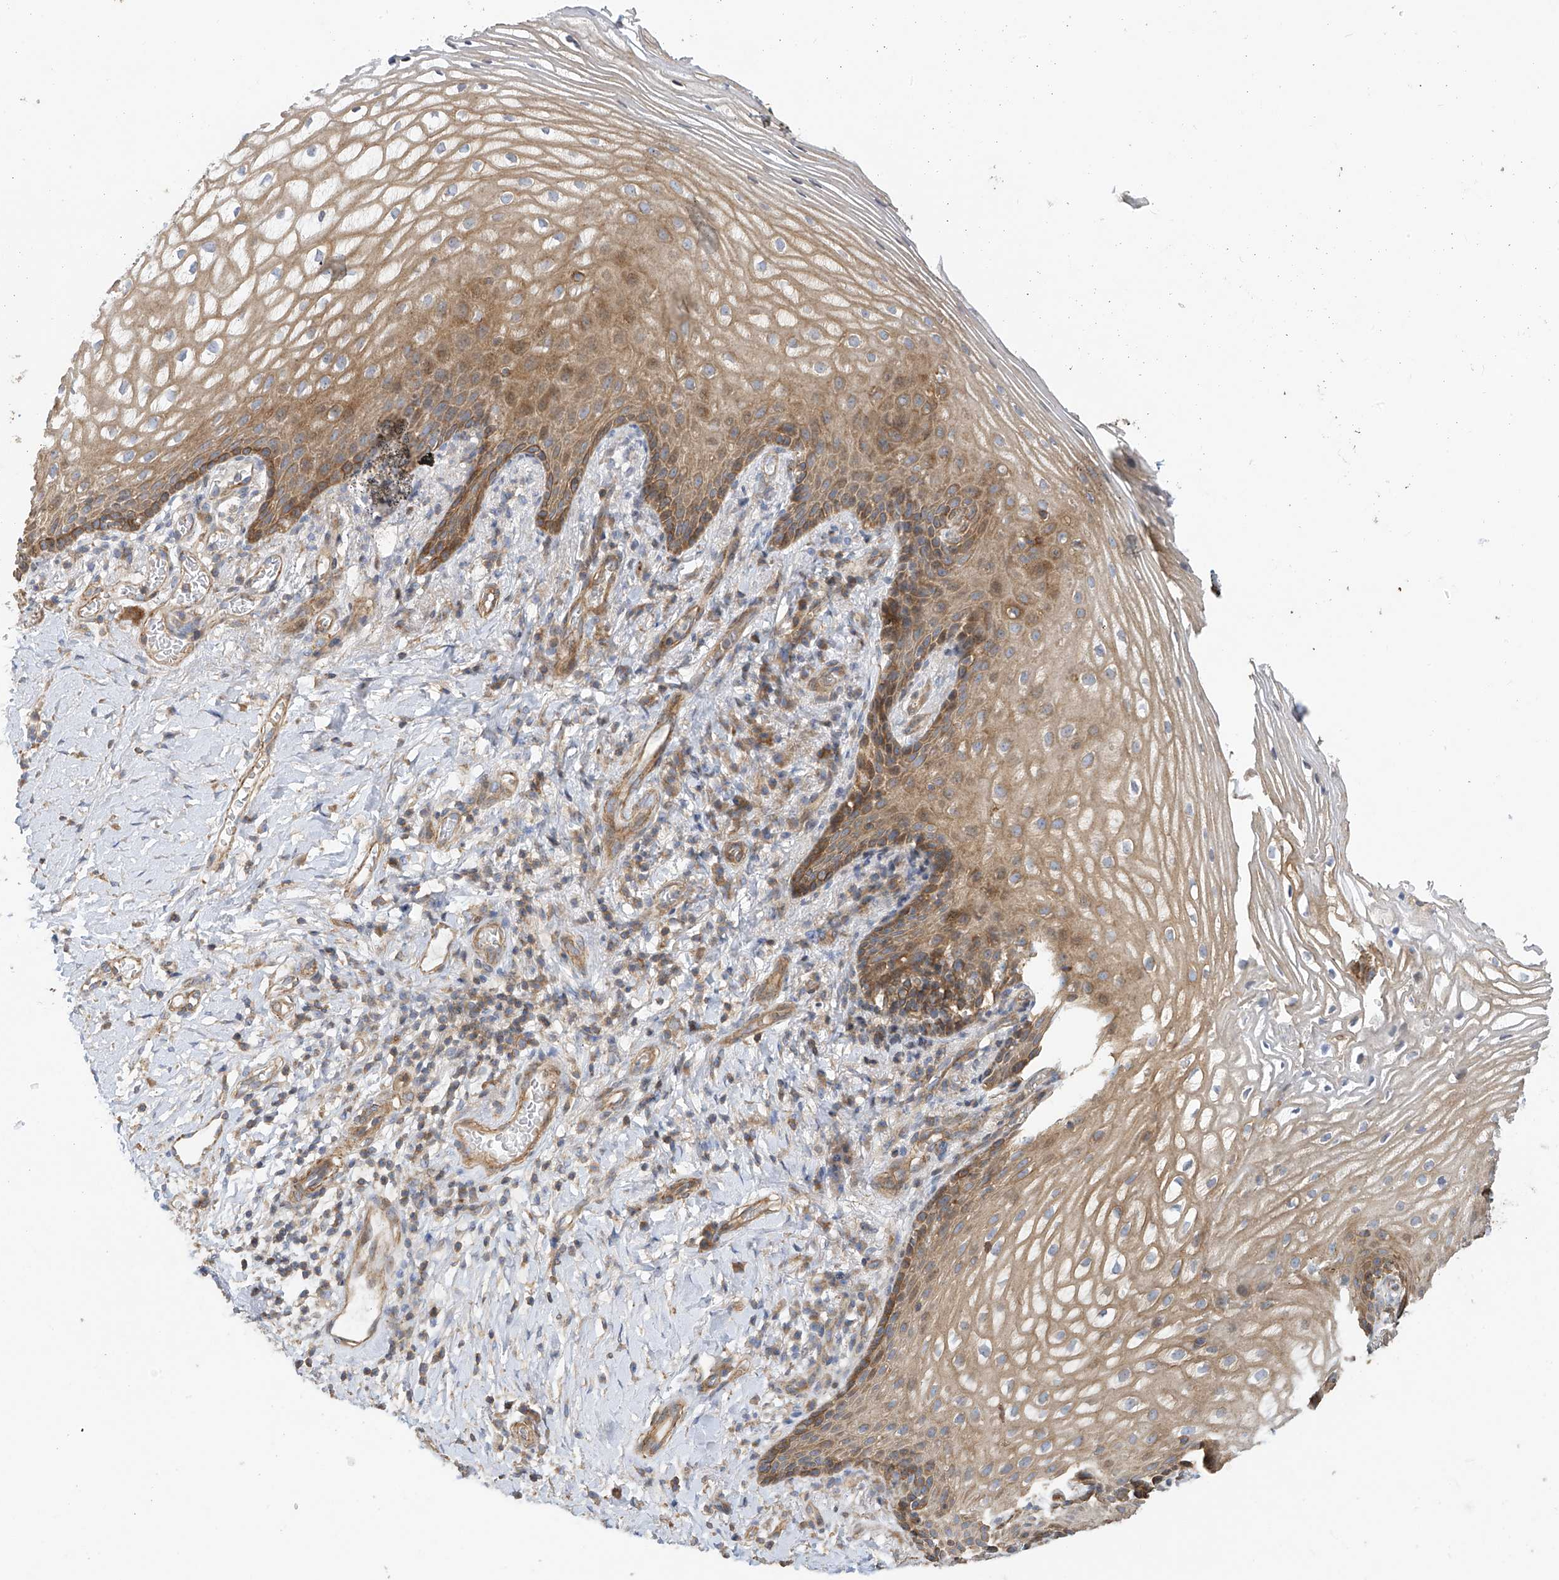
{"staining": {"intensity": "moderate", "quantity": ">75%", "location": "cytoplasmic/membranous"}, "tissue": "vagina", "cell_type": "Squamous epithelial cells", "image_type": "normal", "snomed": [{"axis": "morphology", "description": "Normal tissue, NOS"}, {"axis": "topography", "description": "Vagina"}], "caption": "Immunohistochemical staining of benign human vagina shows medium levels of moderate cytoplasmic/membranous positivity in about >75% of squamous epithelial cells. Using DAB (3,3'-diaminobenzidine) (brown) and hematoxylin (blue) stains, captured at high magnification using brightfield microscopy.", "gene": "SLC43A3", "patient": {"sex": "female", "age": 60}}